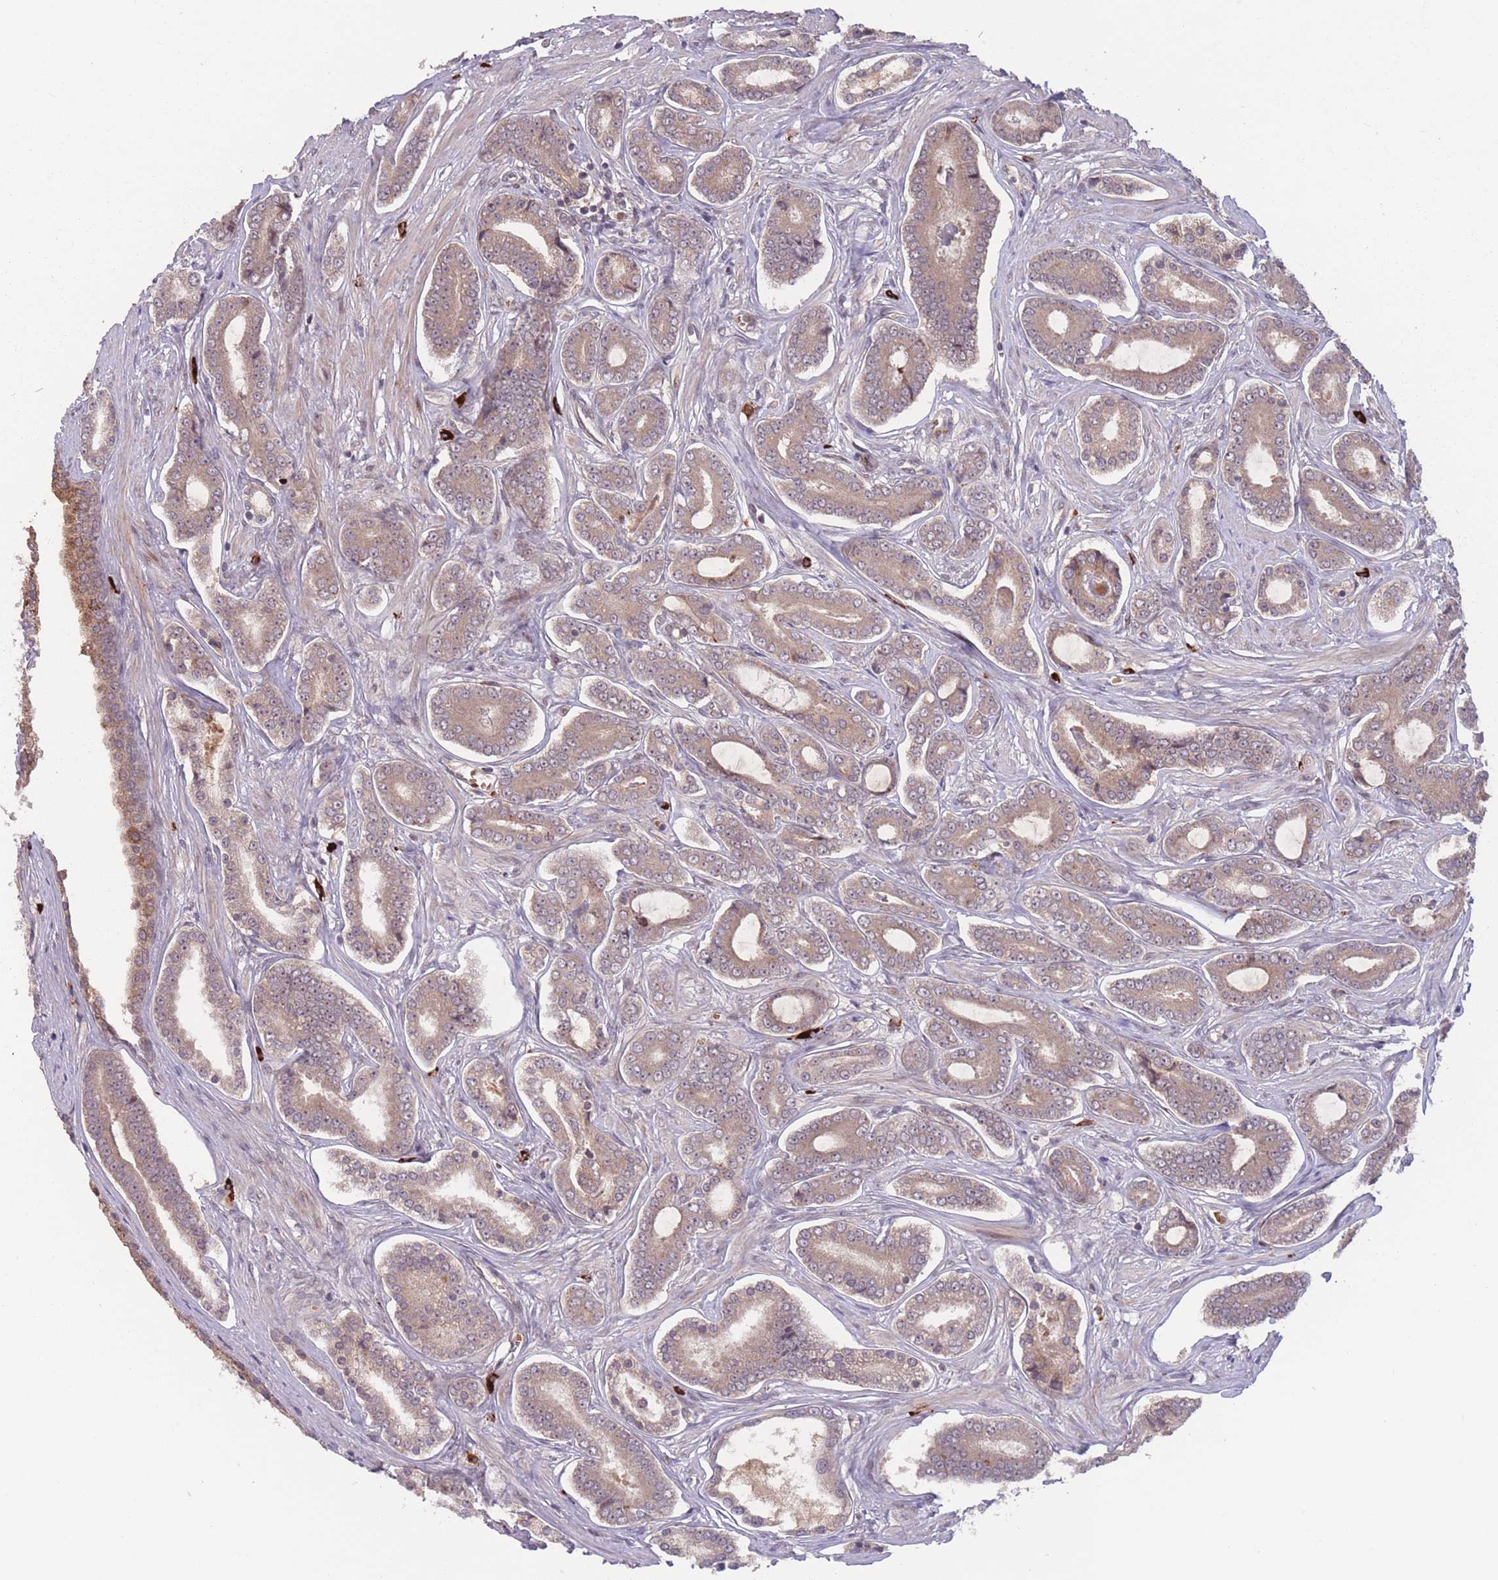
{"staining": {"intensity": "weak", "quantity": "25%-75%", "location": "cytoplasmic/membranous"}, "tissue": "prostate cancer", "cell_type": "Tumor cells", "image_type": "cancer", "snomed": [{"axis": "morphology", "description": "Adenocarcinoma, NOS"}, {"axis": "topography", "description": "Prostate and seminal vesicle, NOS"}], "caption": "Prostate cancer (adenocarcinoma) was stained to show a protein in brown. There is low levels of weak cytoplasmic/membranous expression in about 25%-75% of tumor cells.", "gene": "SECTM1", "patient": {"sex": "male", "age": 76}}